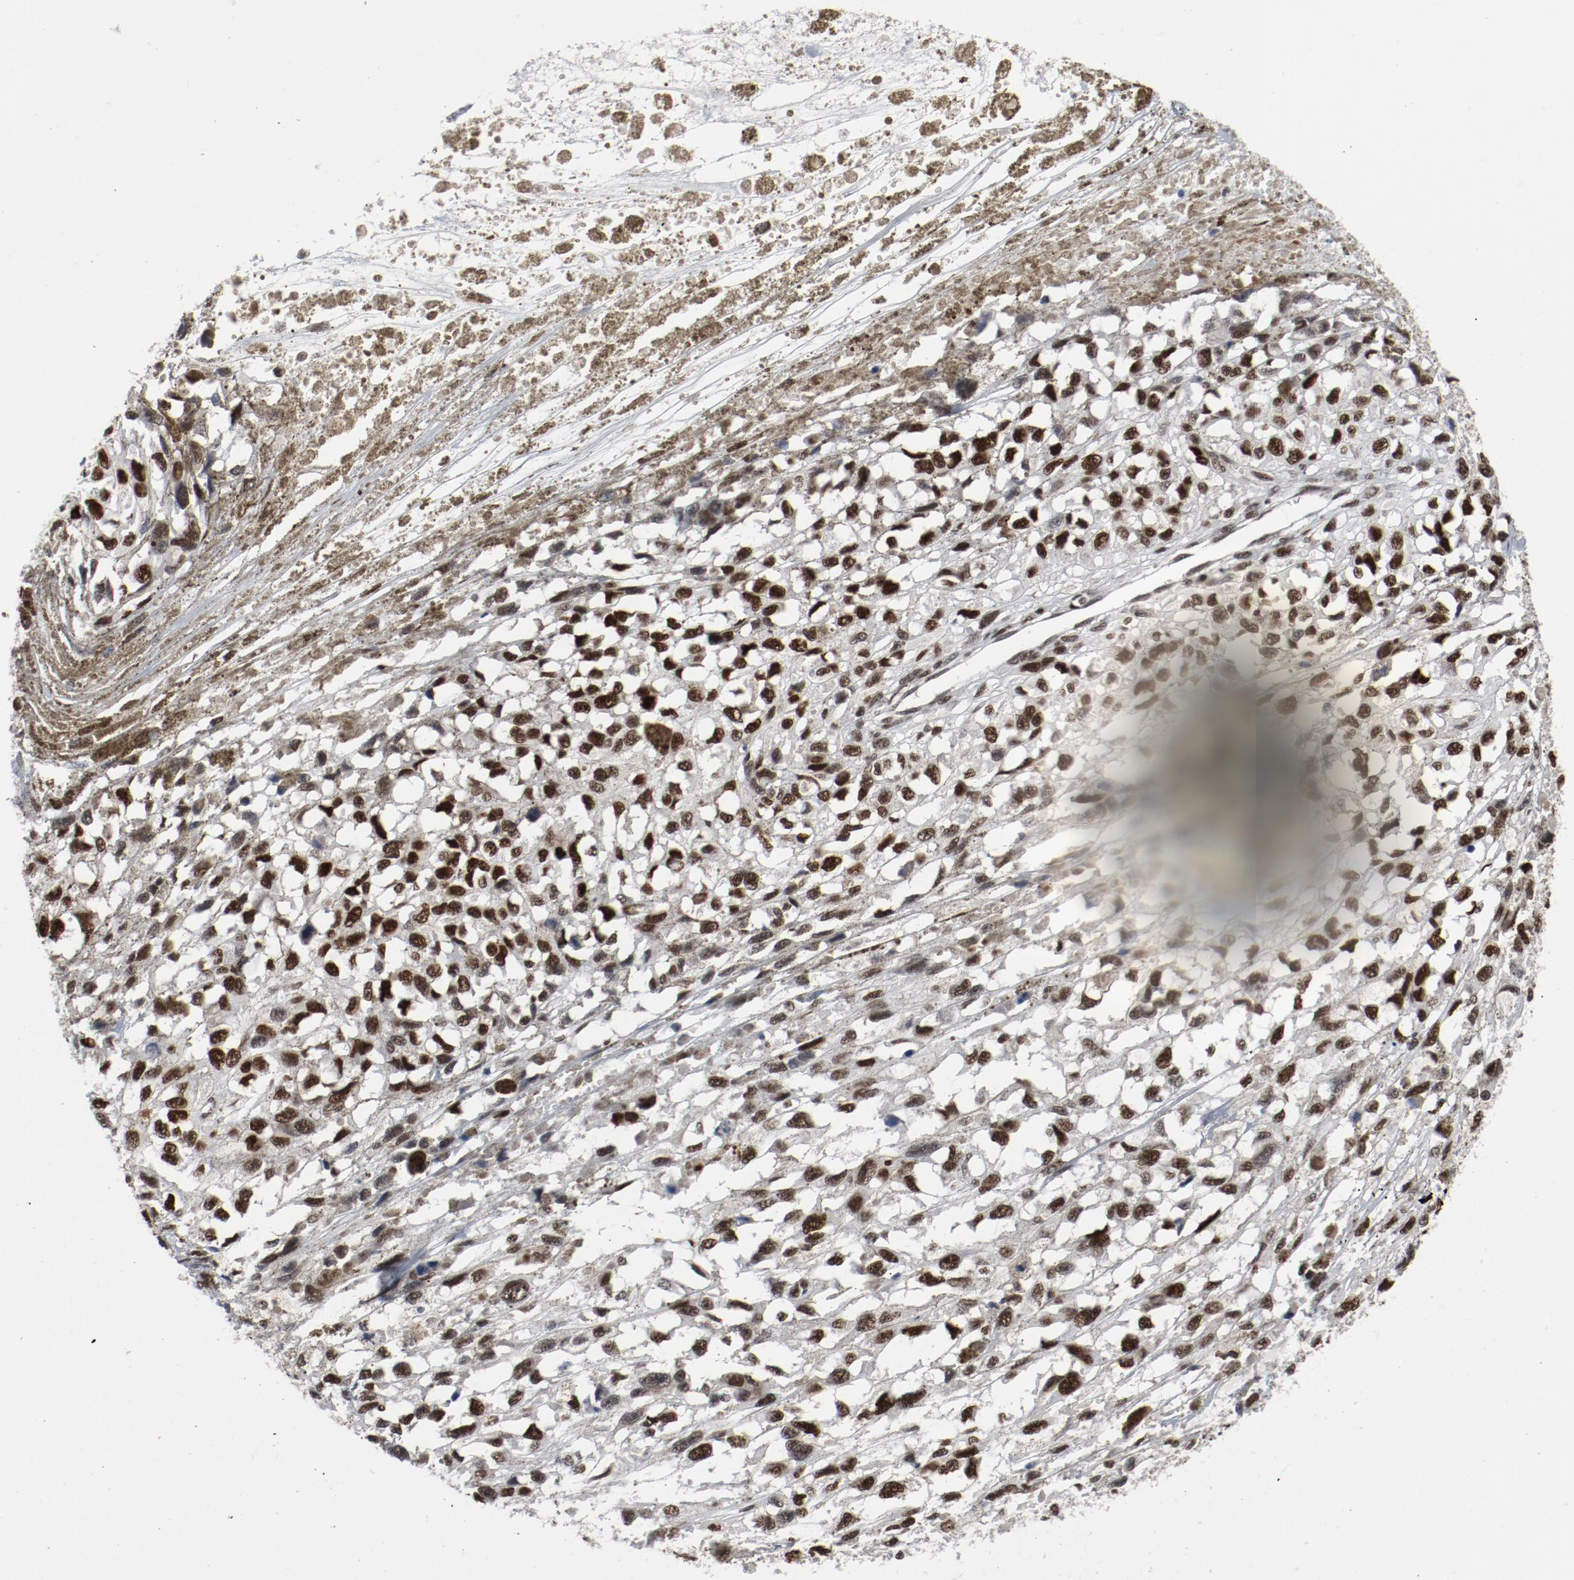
{"staining": {"intensity": "strong", "quantity": ">75%", "location": "nuclear"}, "tissue": "melanoma", "cell_type": "Tumor cells", "image_type": "cancer", "snomed": [{"axis": "morphology", "description": "Malignant melanoma, Metastatic site"}, {"axis": "topography", "description": "Lymph node"}], "caption": "The image exhibits a brown stain indicating the presence of a protein in the nuclear of tumor cells in melanoma.", "gene": "JMJD6", "patient": {"sex": "male", "age": 59}}